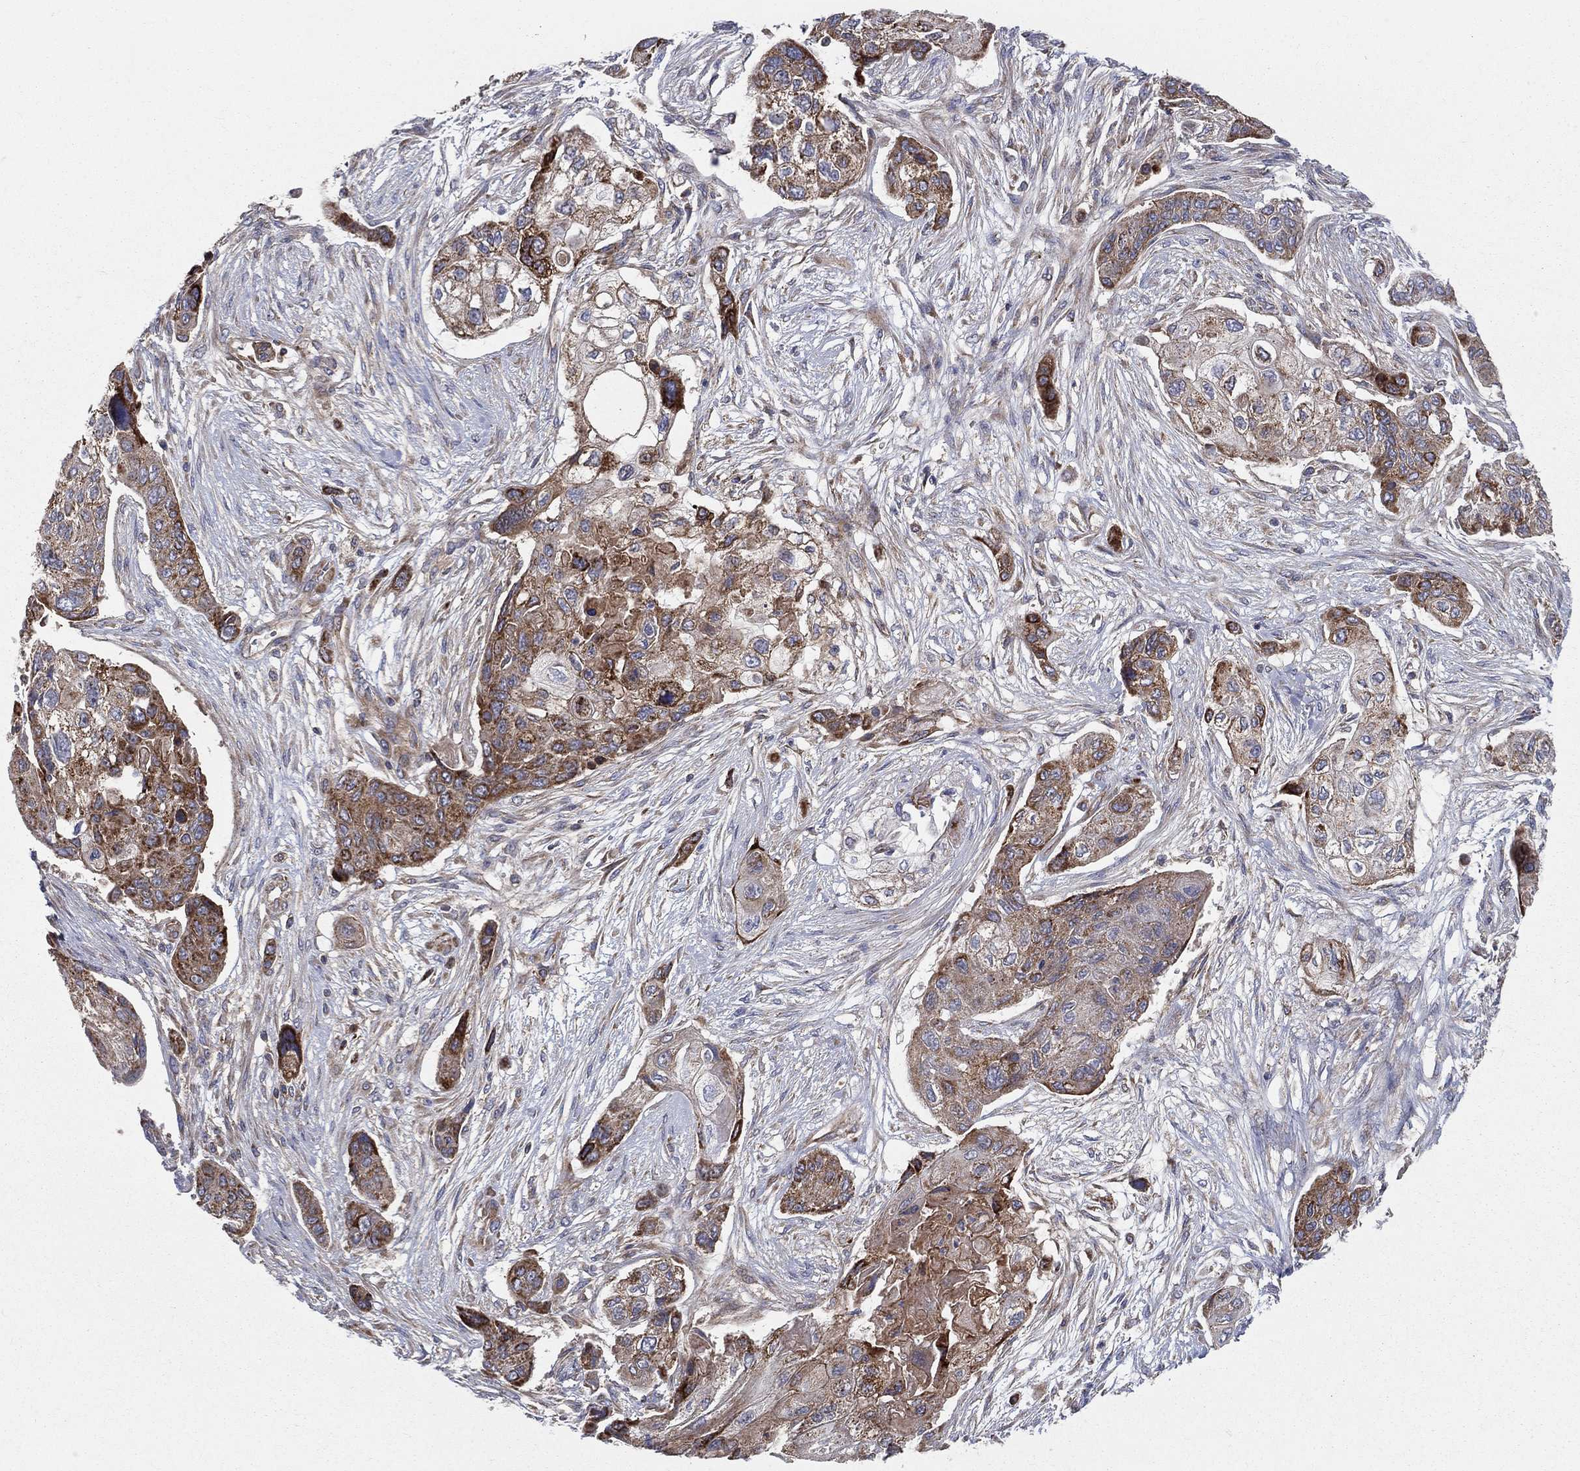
{"staining": {"intensity": "moderate", "quantity": ">75%", "location": "cytoplasmic/membranous"}, "tissue": "lung cancer", "cell_type": "Tumor cells", "image_type": "cancer", "snomed": [{"axis": "morphology", "description": "Squamous cell carcinoma, NOS"}, {"axis": "topography", "description": "Lung"}], "caption": "Tumor cells reveal medium levels of moderate cytoplasmic/membranous staining in approximately >75% of cells in human lung cancer. (DAB IHC with brightfield microscopy, high magnification).", "gene": "MIX23", "patient": {"sex": "male", "age": 69}}